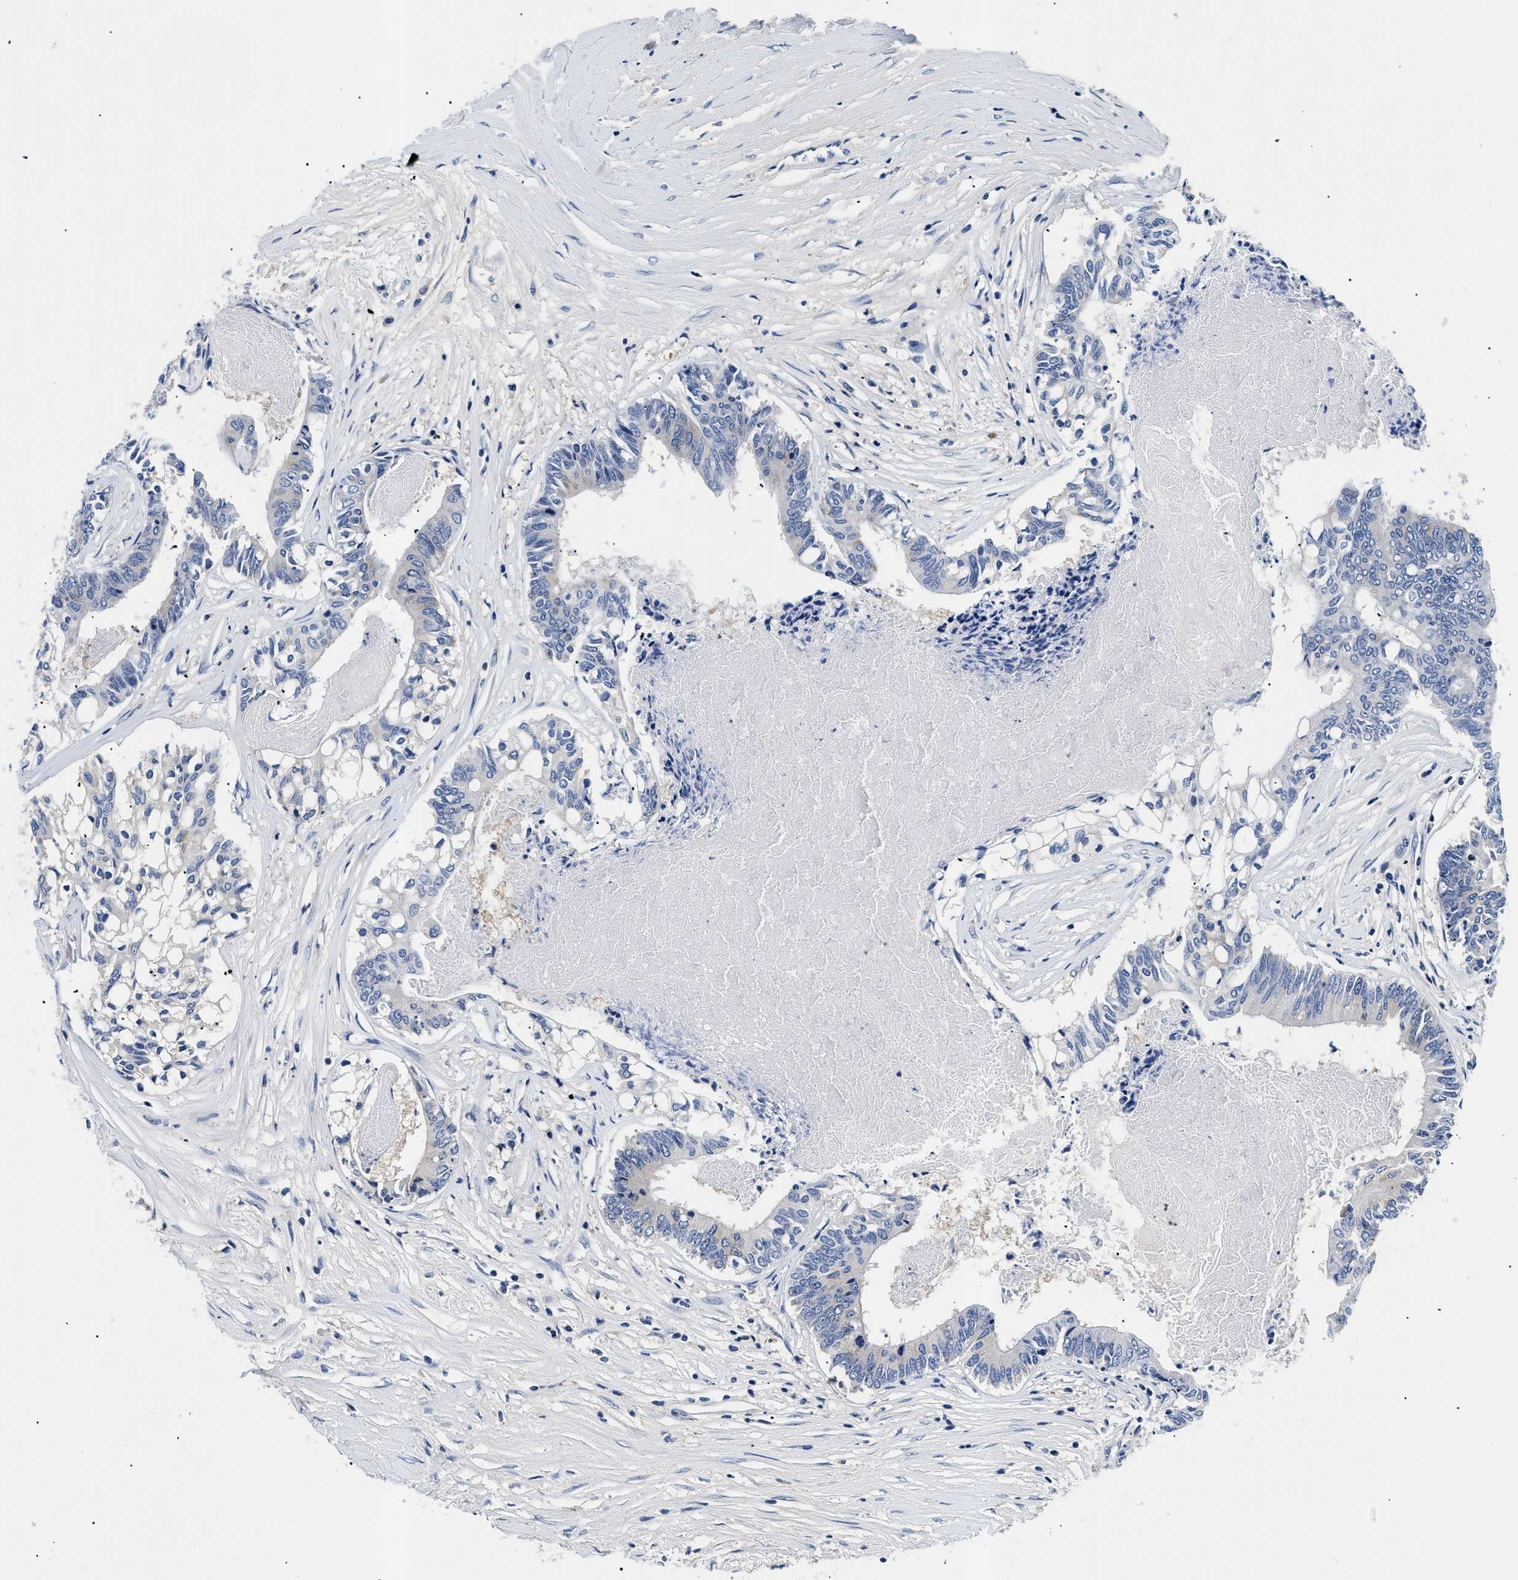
{"staining": {"intensity": "negative", "quantity": "none", "location": "none"}, "tissue": "colorectal cancer", "cell_type": "Tumor cells", "image_type": "cancer", "snomed": [{"axis": "morphology", "description": "Adenocarcinoma, NOS"}, {"axis": "topography", "description": "Rectum"}], "caption": "This is an IHC histopathology image of human colorectal cancer. There is no staining in tumor cells.", "gene": "MEA1", "patient": {"sex": "male", "age": 63}}